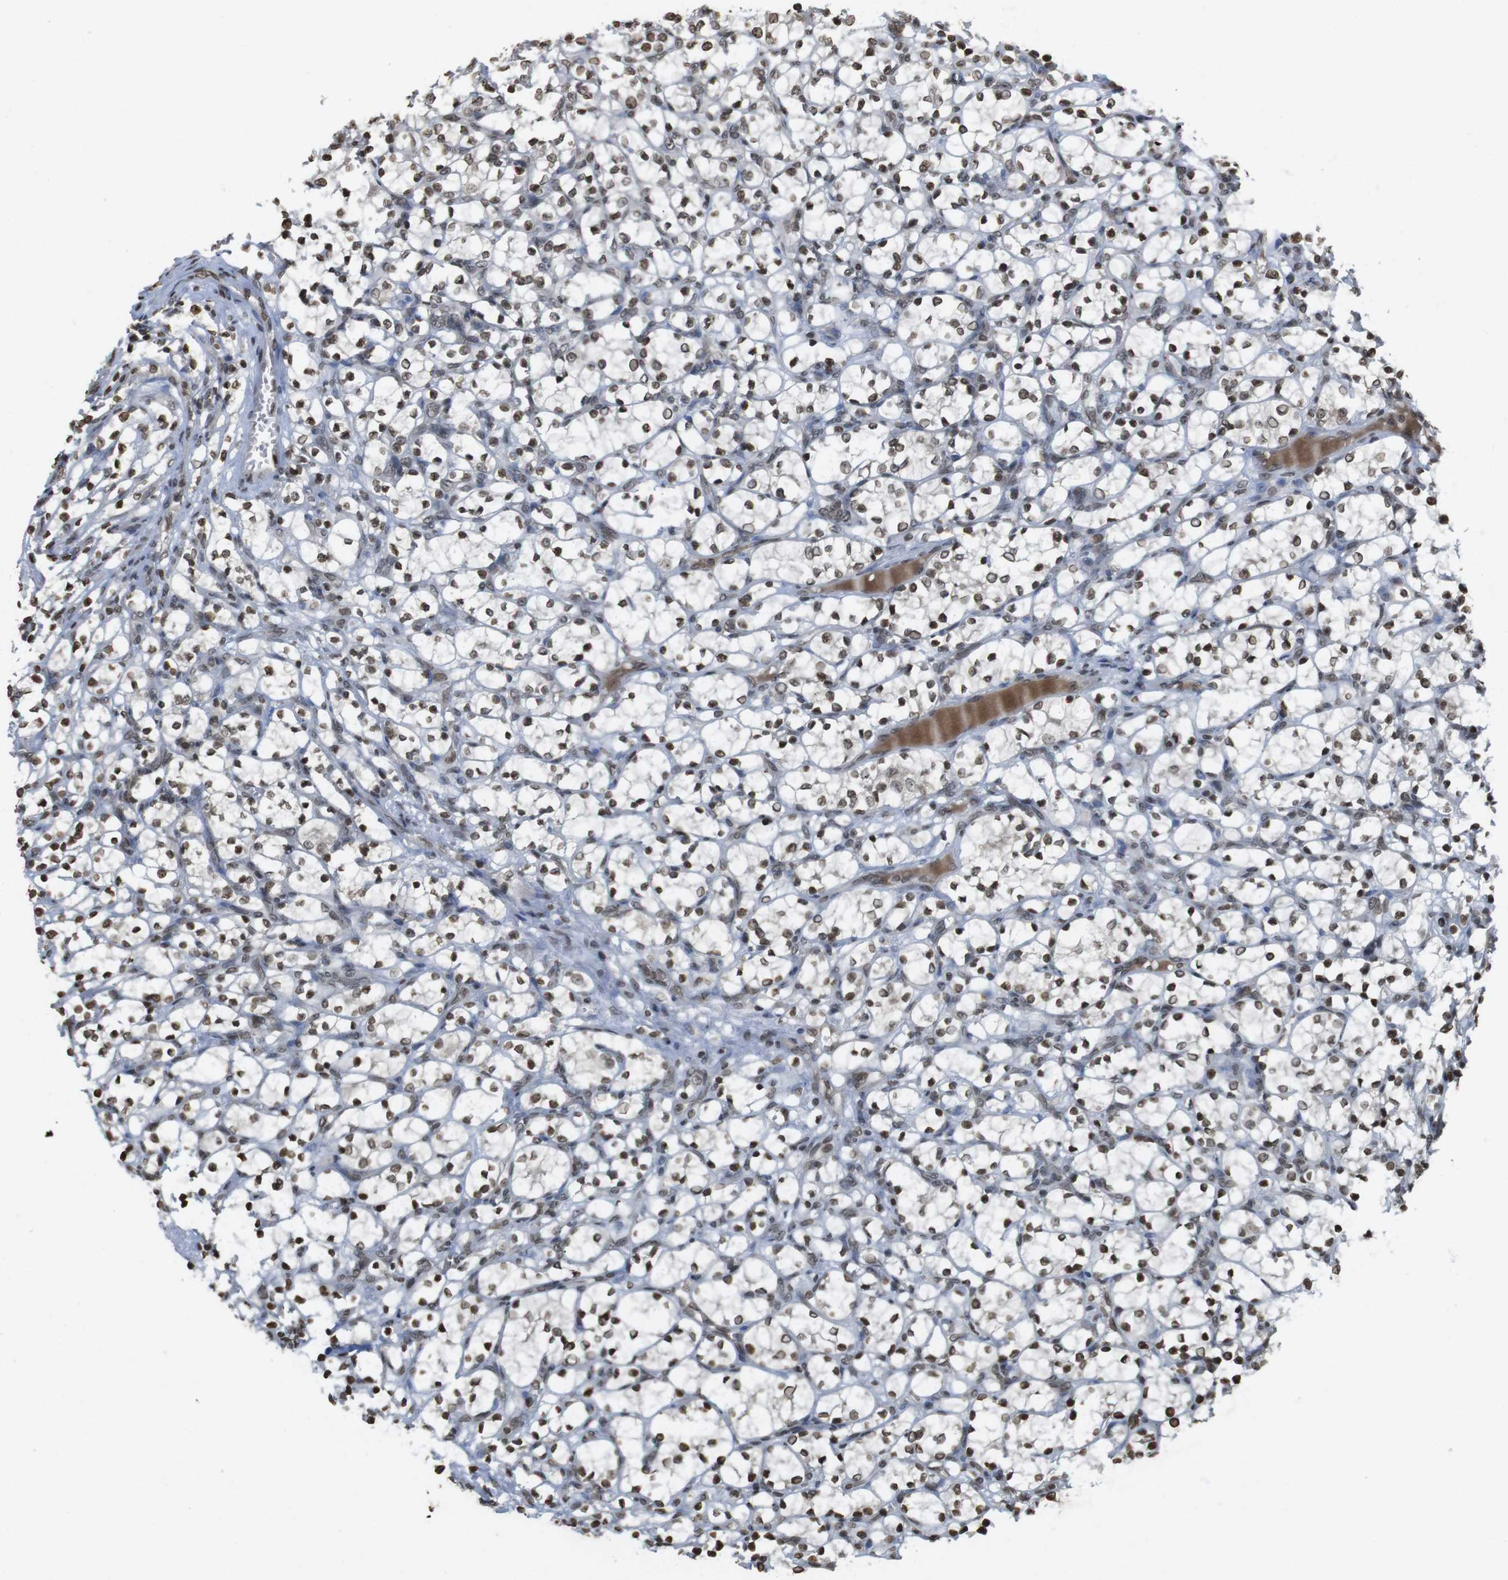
{"staining": {"intensity": "moderate", "quantity": ">75%", "location": "nuclear"}, "tissue": "renal cancer", "cell_type": "Tumor cells", "image_type": "cancer", "snomed": [{"axis": "morphology", "description": "Adenocarcinoma, NOS"}, {"axis": "topography", "description": "Kidney"}], "caption": "The photomicrograph exhibits immunohistochemical staining of renal cancer (adenocarcinoma). There is moderate nuclear positivity is identified in about >75% of tumor cells.", "gene": "FOXA3", "patient": {"sex": "female", "age": 69}}